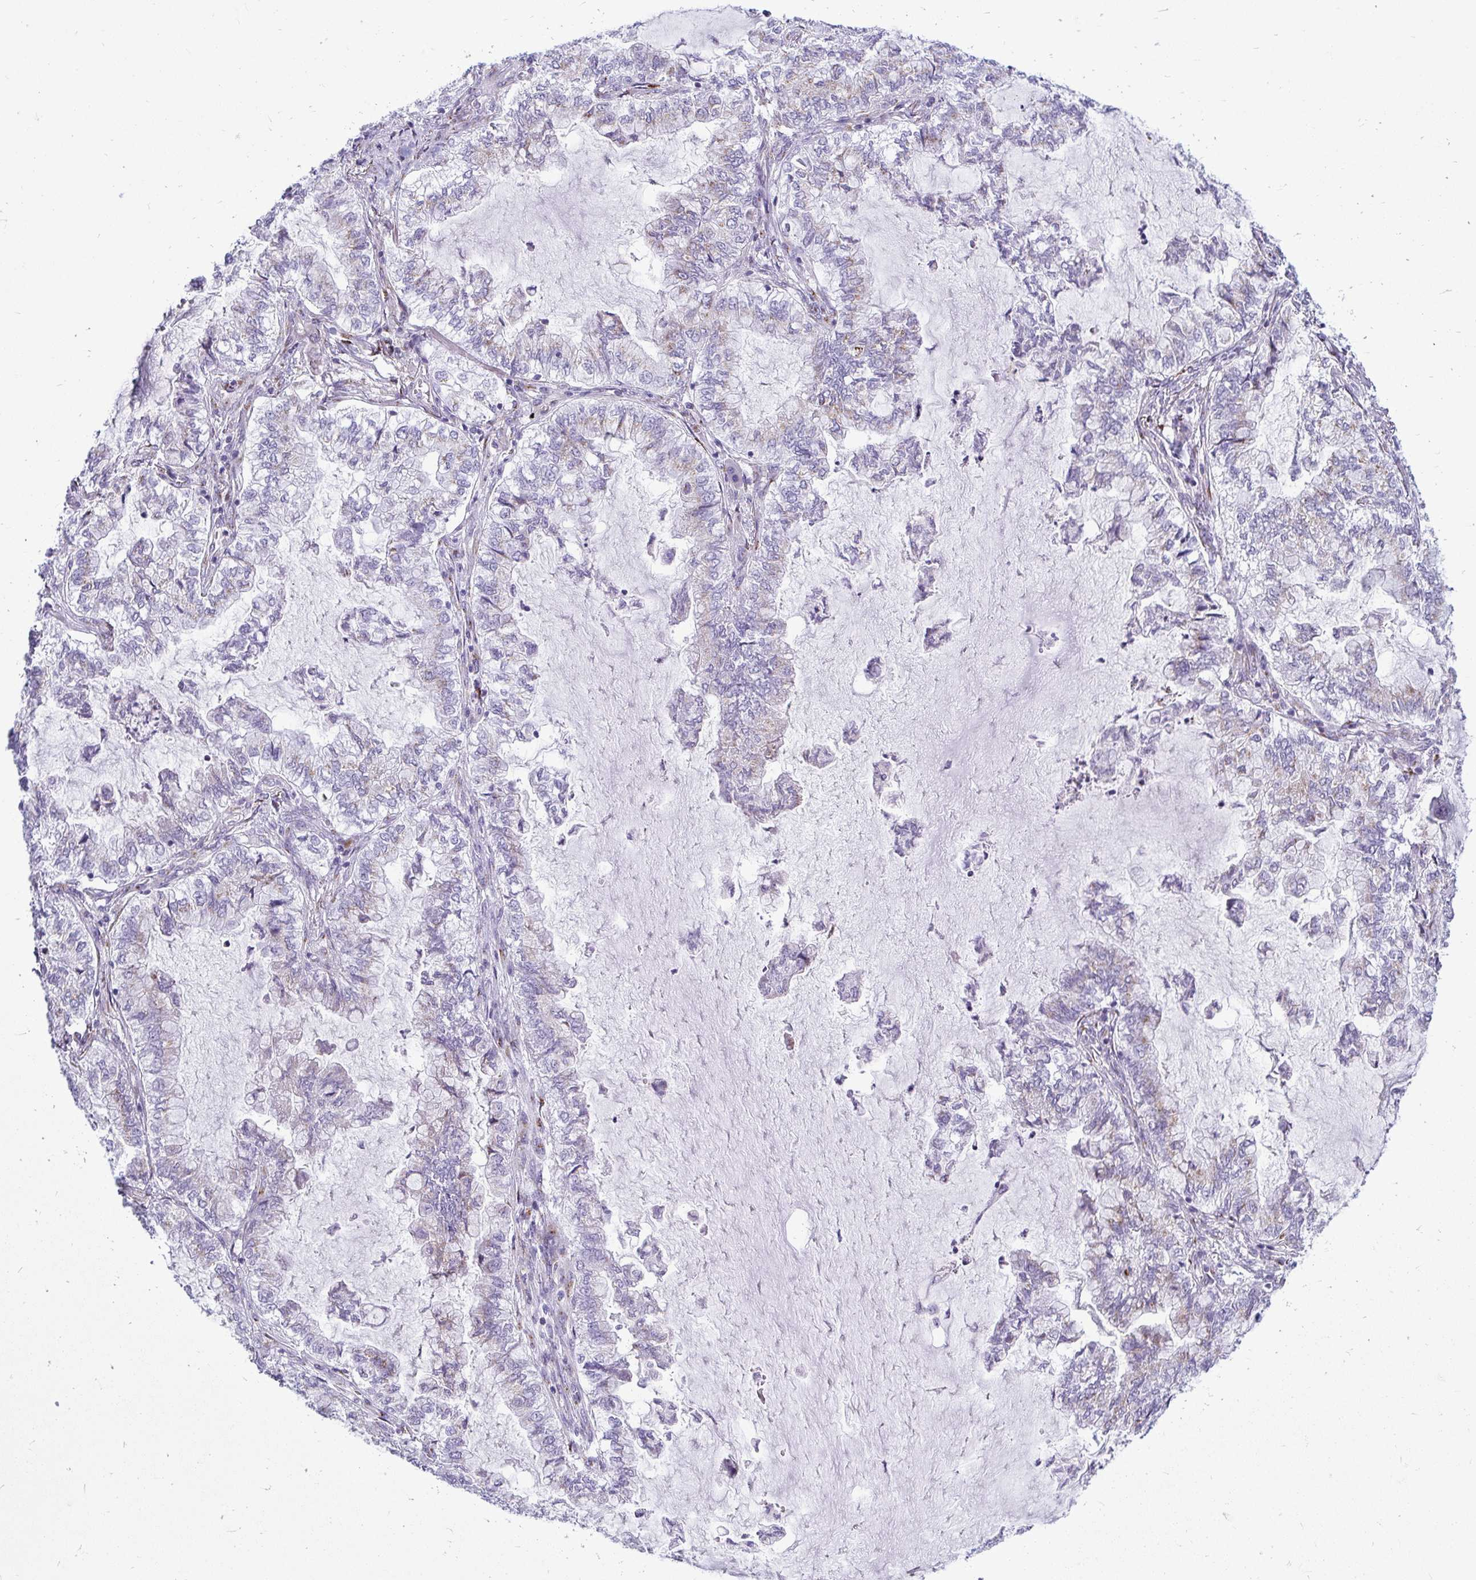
{"staining": {"intensity": "weak", "quantity": "25%-75%", "location": "cytoplasmic/membranous"}, "tissue": "lung cancer", "cell_type": "Tumor cells", "image_type": "cancer", "snomed": [{"axis": "morphology", "description": "Adenocarcinoma, NOS"}, {"axis": "topography", "description": "Lymph node"}, {"axis": "topography", "description": "Lung"}], "caption": "Brown immunohistochemical staining in human lung adenocarcinoma reveals weak cytoplasmic/membranous expression in about 25%-75% of tumor cells. Nuclei are stained in blue.", "gene": "DTX4", "patient": {"sex": "male", "age": 66}}